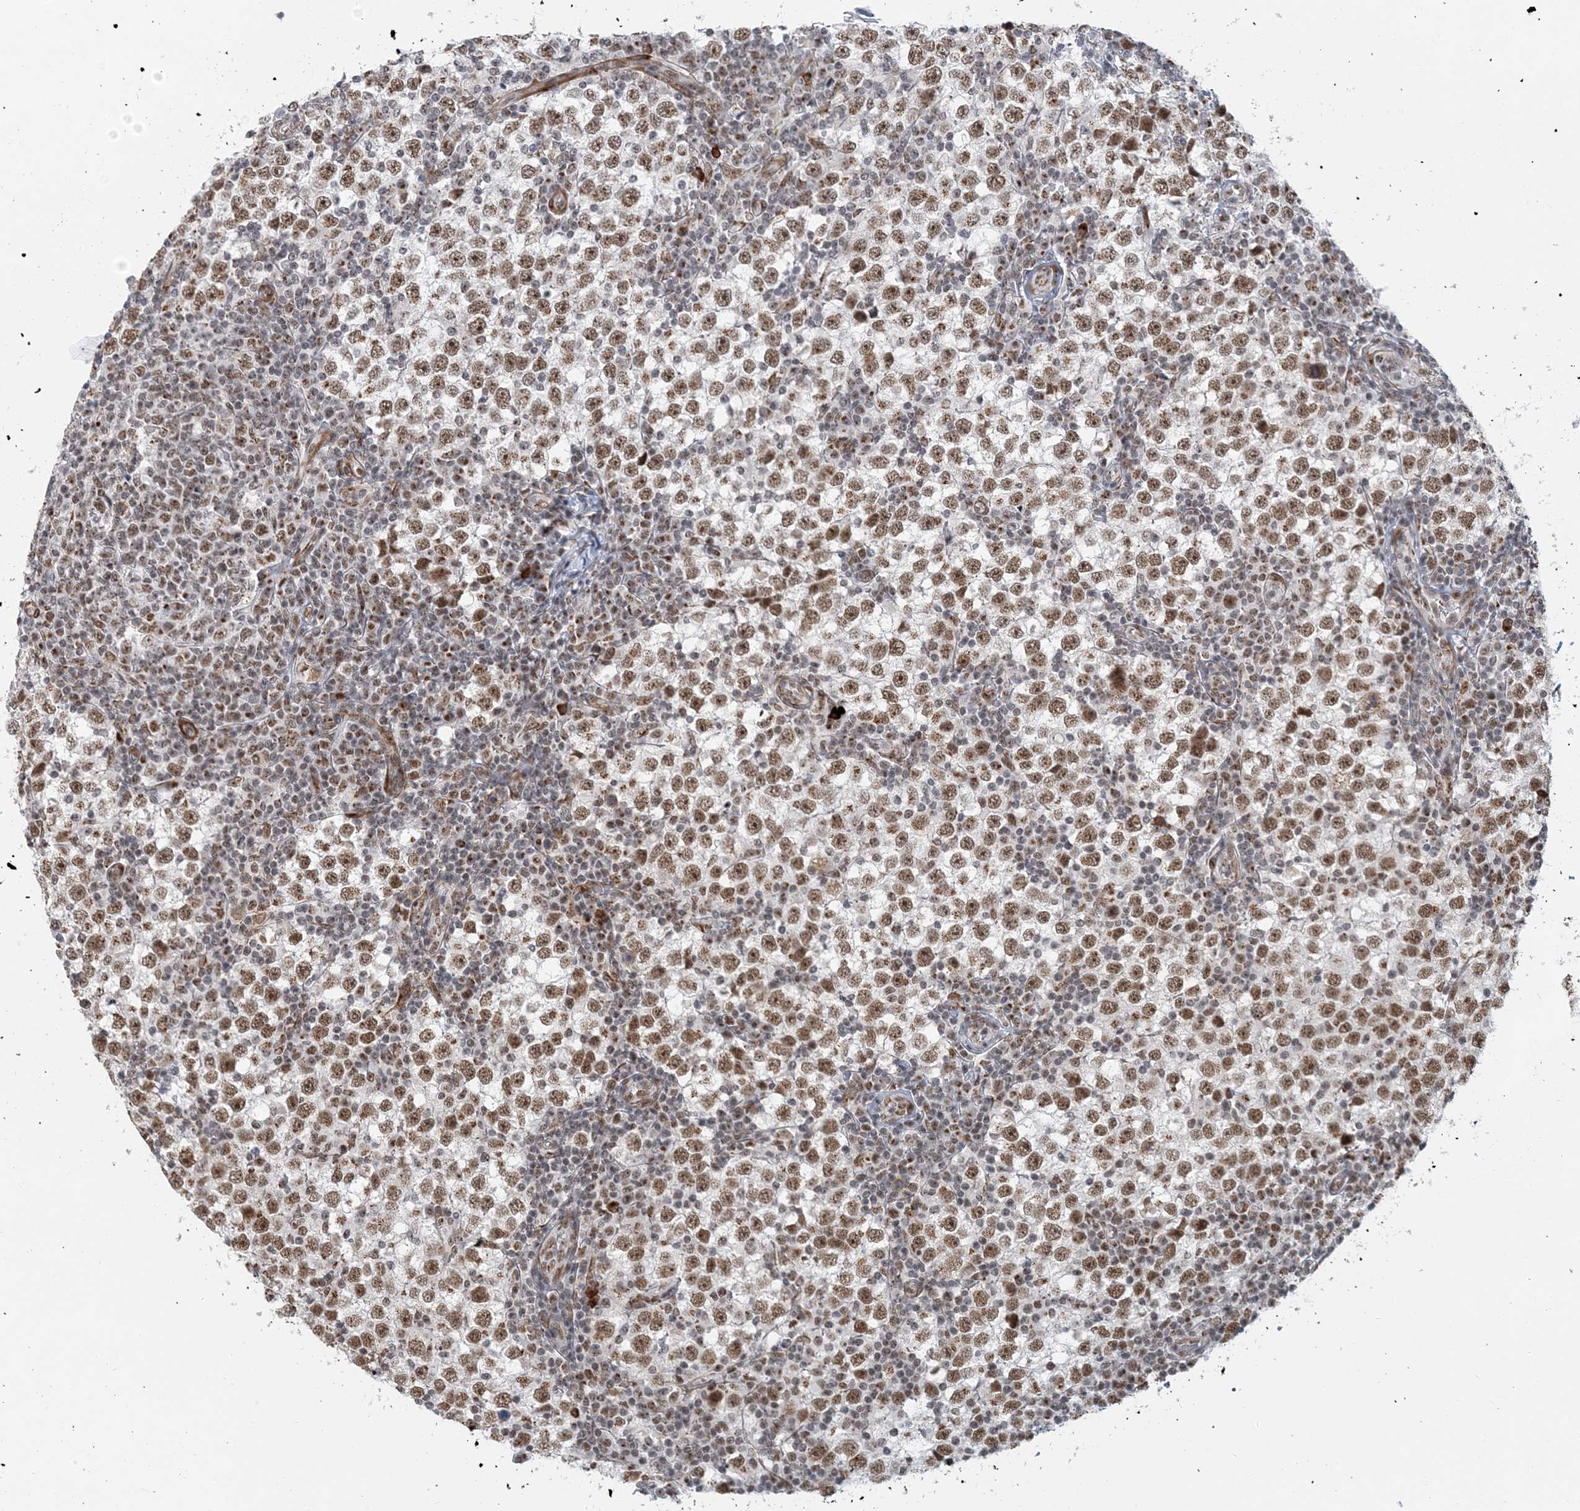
{"staining": {"intensity": "moderate", "quantity": ">75%", "location": "nuclear"}, "tissue": "testis cancer", "cell_type": "Tumor cells", "image_type": "cancer", "snomed": [{"axis": "morphology", "description": "Seminoma, NOS"}, {"axis": "topography", "description": "Testis"}], "caption": "A brown stain shows moderate nuclear staining of a protein in human seminoma (testis) tumor cells.", "gene": "PLRG1", "patient": {"sex": "male", "age": 65}}